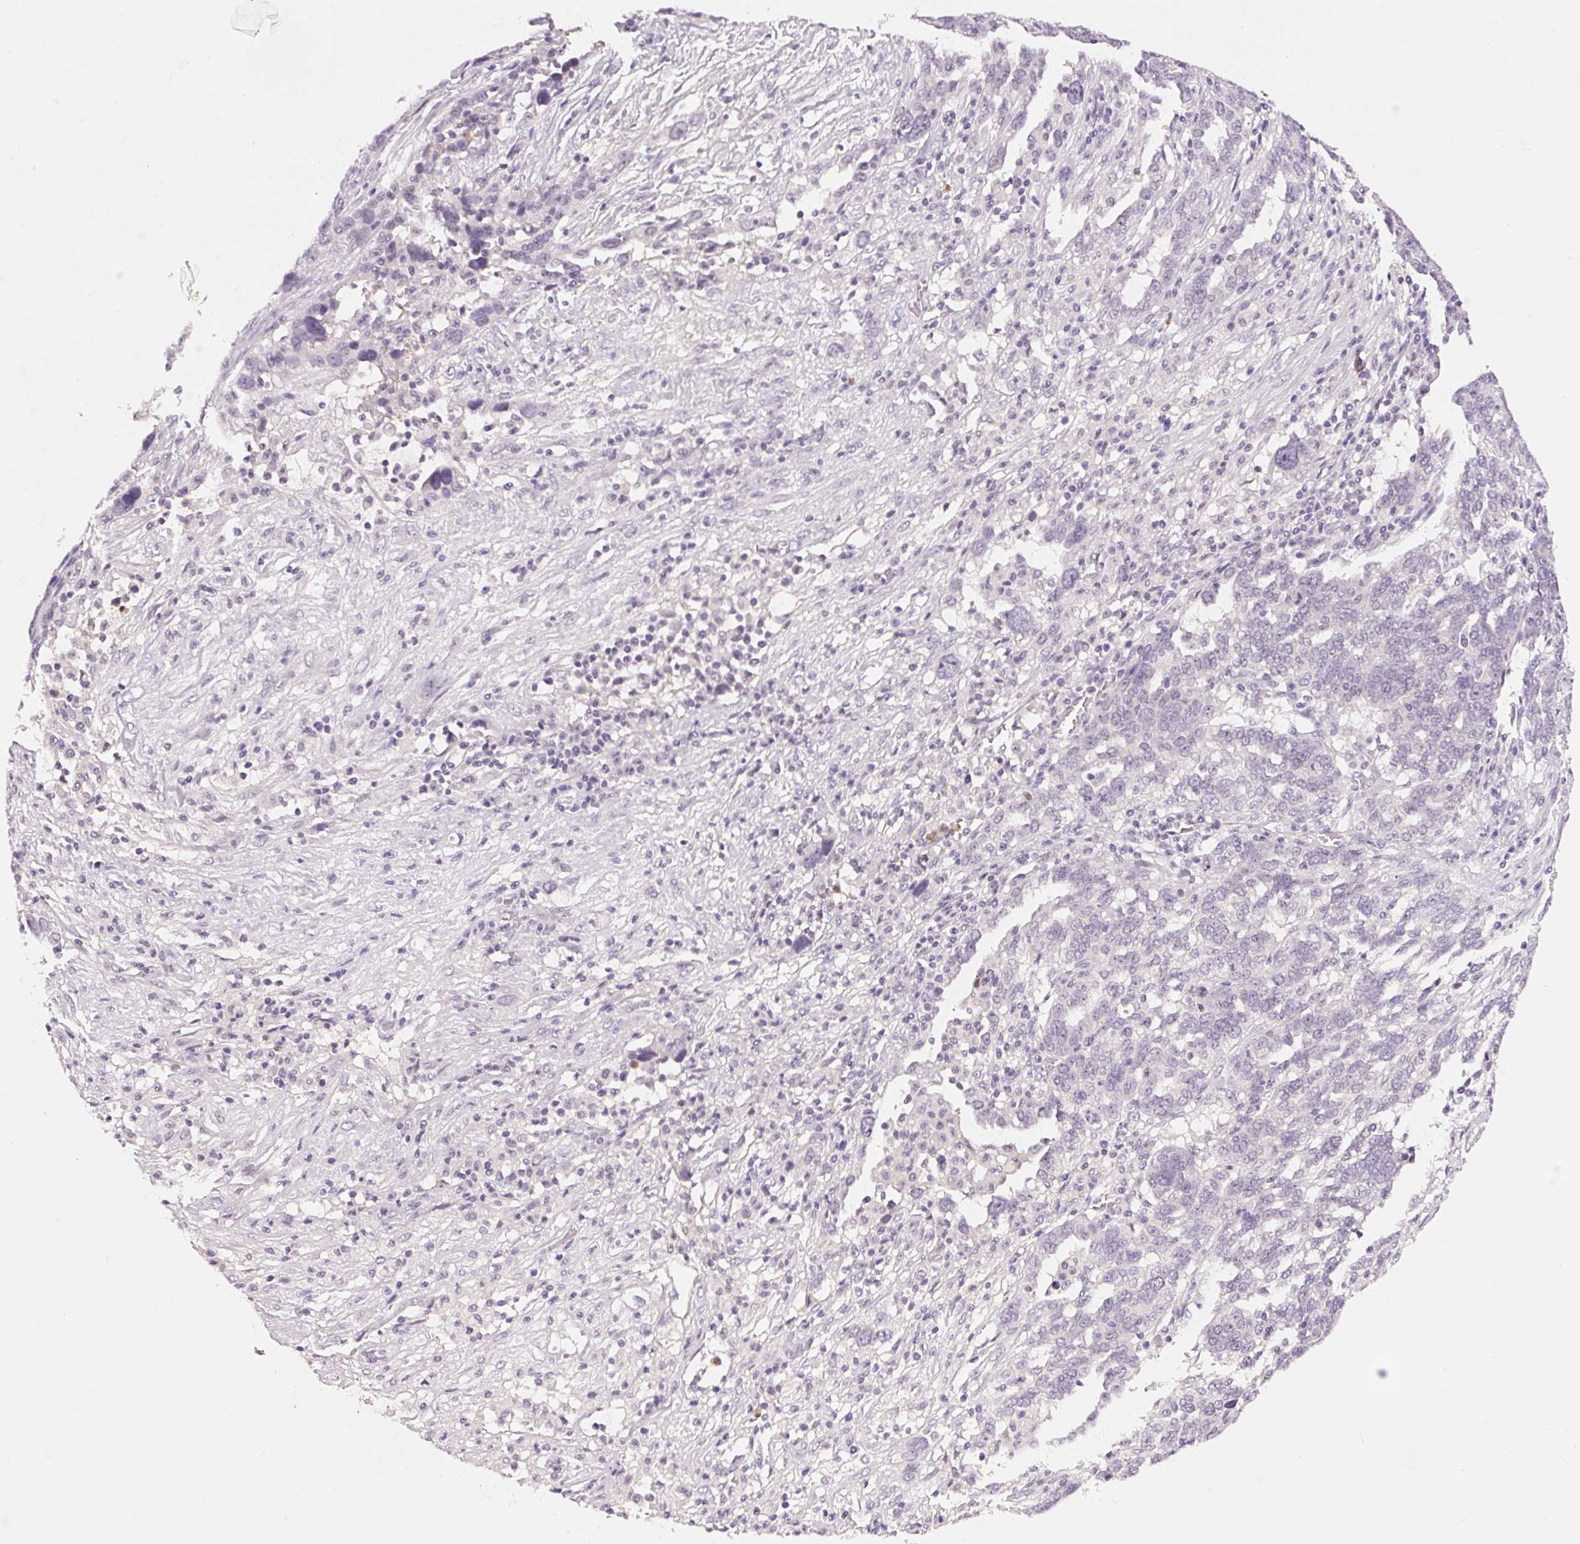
{"staining": {"intensity": "negative", "quantity": "none", "location": "none"}, "tissue": "ovarian cancer", "cell_type": "Tumor cells", "image_type": "cancer", "snomed": [{"axis": "morphology", "description": "Cystadenocarcinoma, serous, NOS"}, {"axis": "topography", "description": "Ovary"}], "caption": "Ovarian cancer was stained to show a protein in brown. There is no significant positivity in tumor cells.", "gene": "SGF29", "patient": {"sex": "female", "age": 59}}